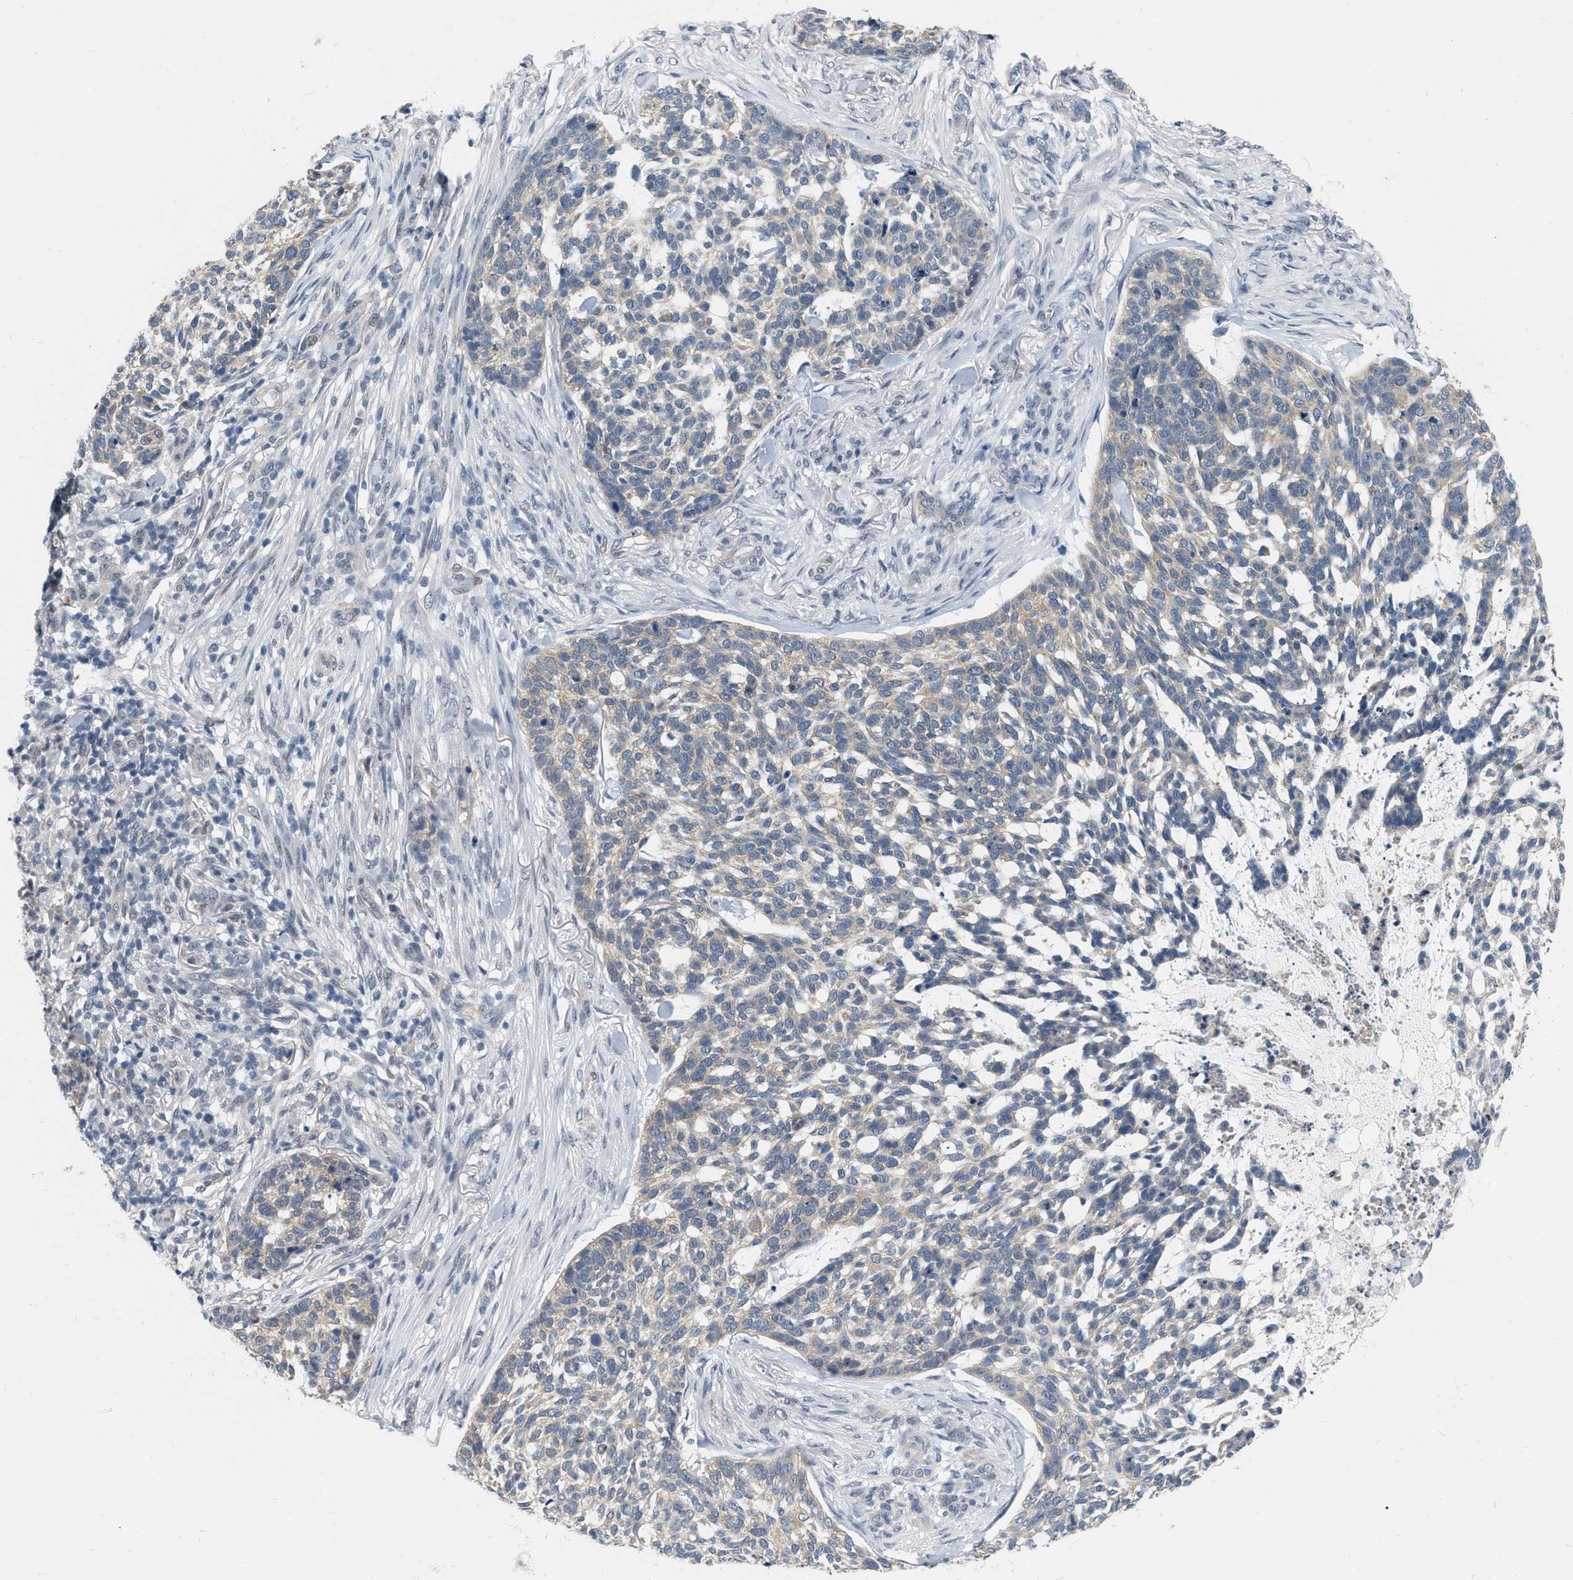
{"staining": {"intensity": "negative", "quantity": "none", "location": "none"}, "tissue": "skin cancer", "cell_type": "Tumor cells", "image_type": "cancer", "snomed": [{"axis": "morphology", "description": "Basal cell carcinoma"}, {"axis": "topography", "description": "Skin"}], "caption": "Skin cancer was stained to show a protein in brown. There is no significant expression in tumor cells.", "gene": "RUVBL1", "patient": {"sex": "female", "age": 64}}